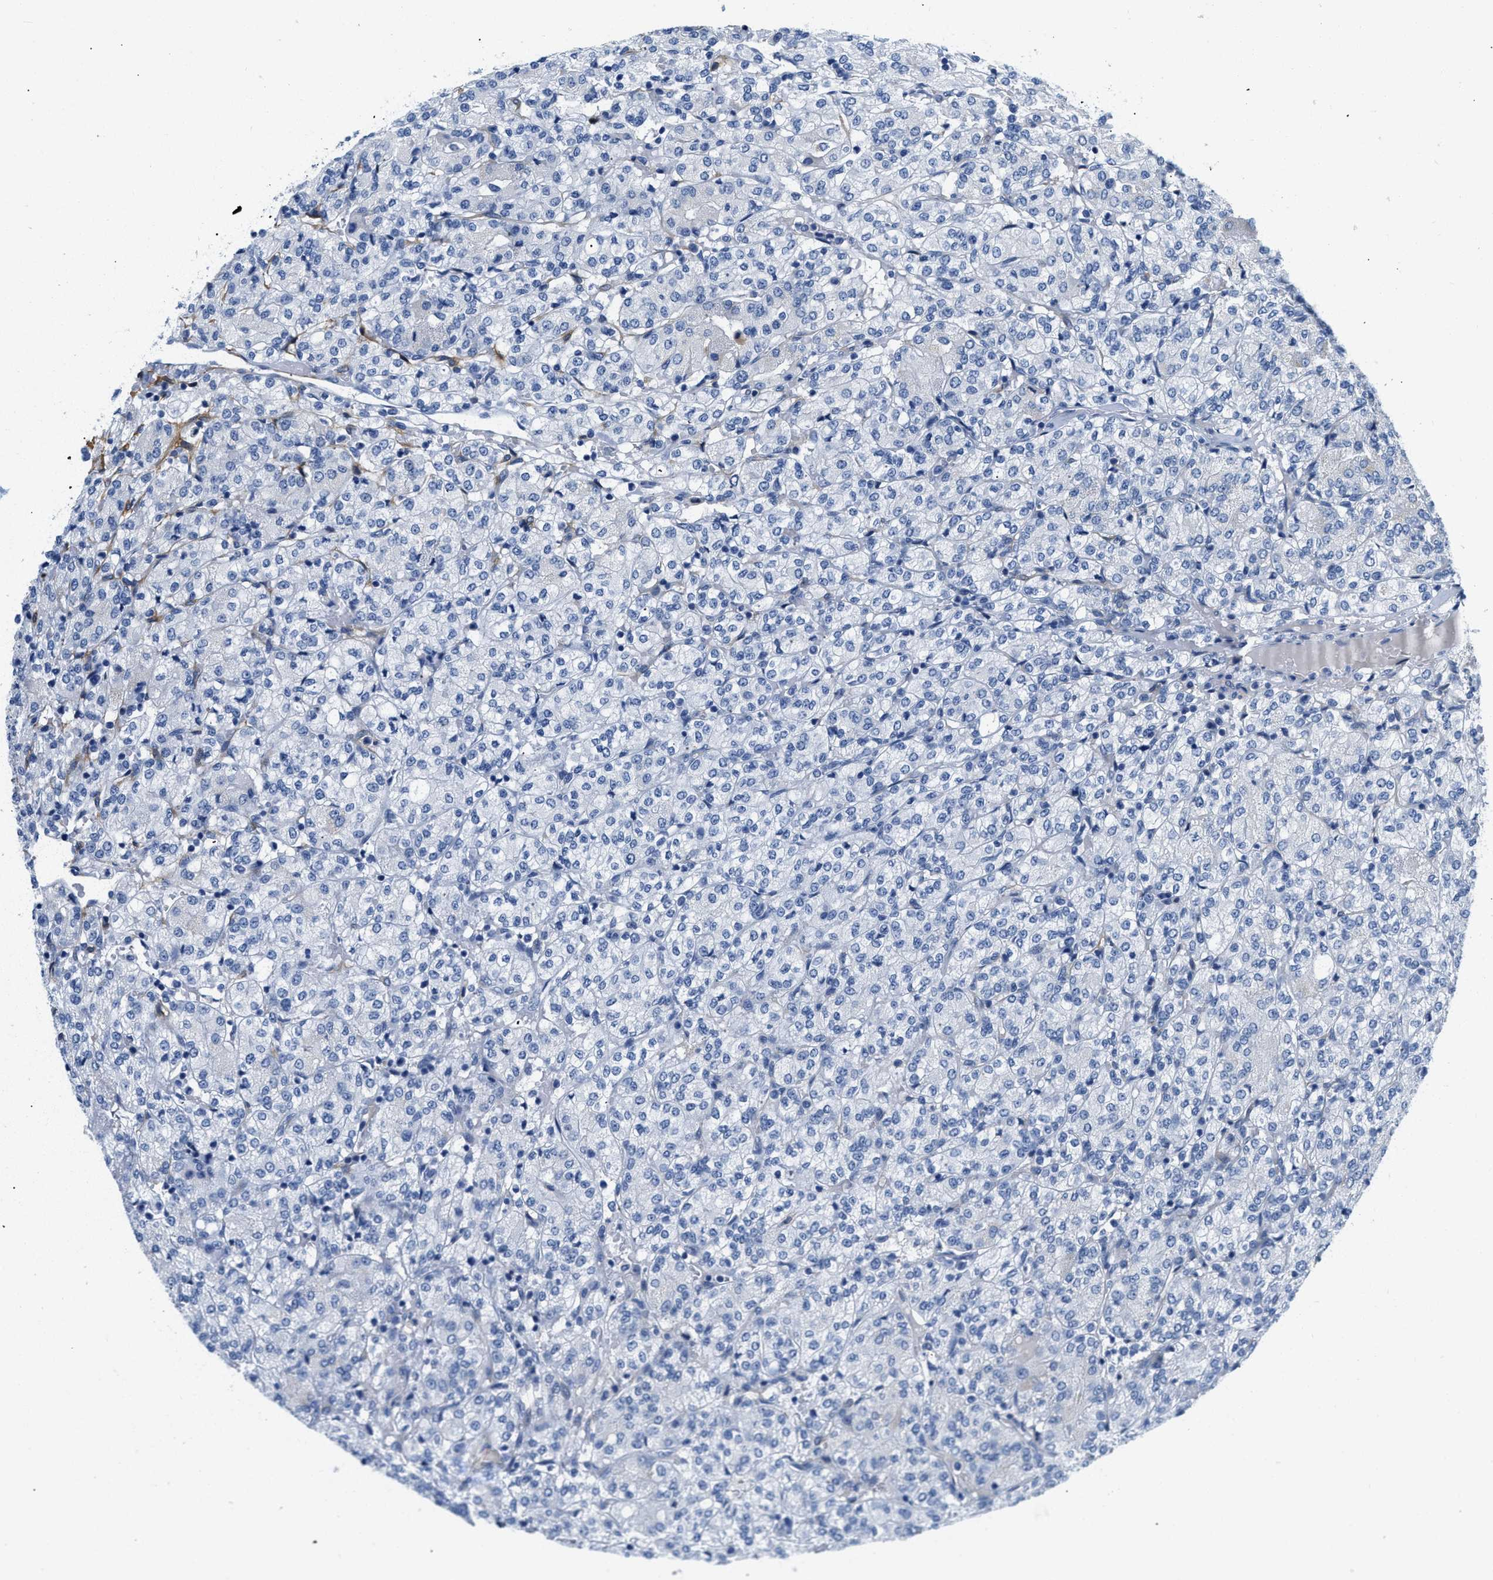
{"staining": {"intensity": "negative", "quantity": "none", "location": "none"}, "tissue": "renal cancer", "cell_type": "Tumor cells", "image_type": "cancer", "snomed": [{"axis": "morphology", "description": "Adenocarcinoma, NOS"}, {"axis": "topography", "description": "Kidney"}], "caption": "IHC of human renal adenocarcinoma reveals no positivity in tumor cells.", "gene": "PDGFRB", "patient": {"sex": "male", "age": 77}}